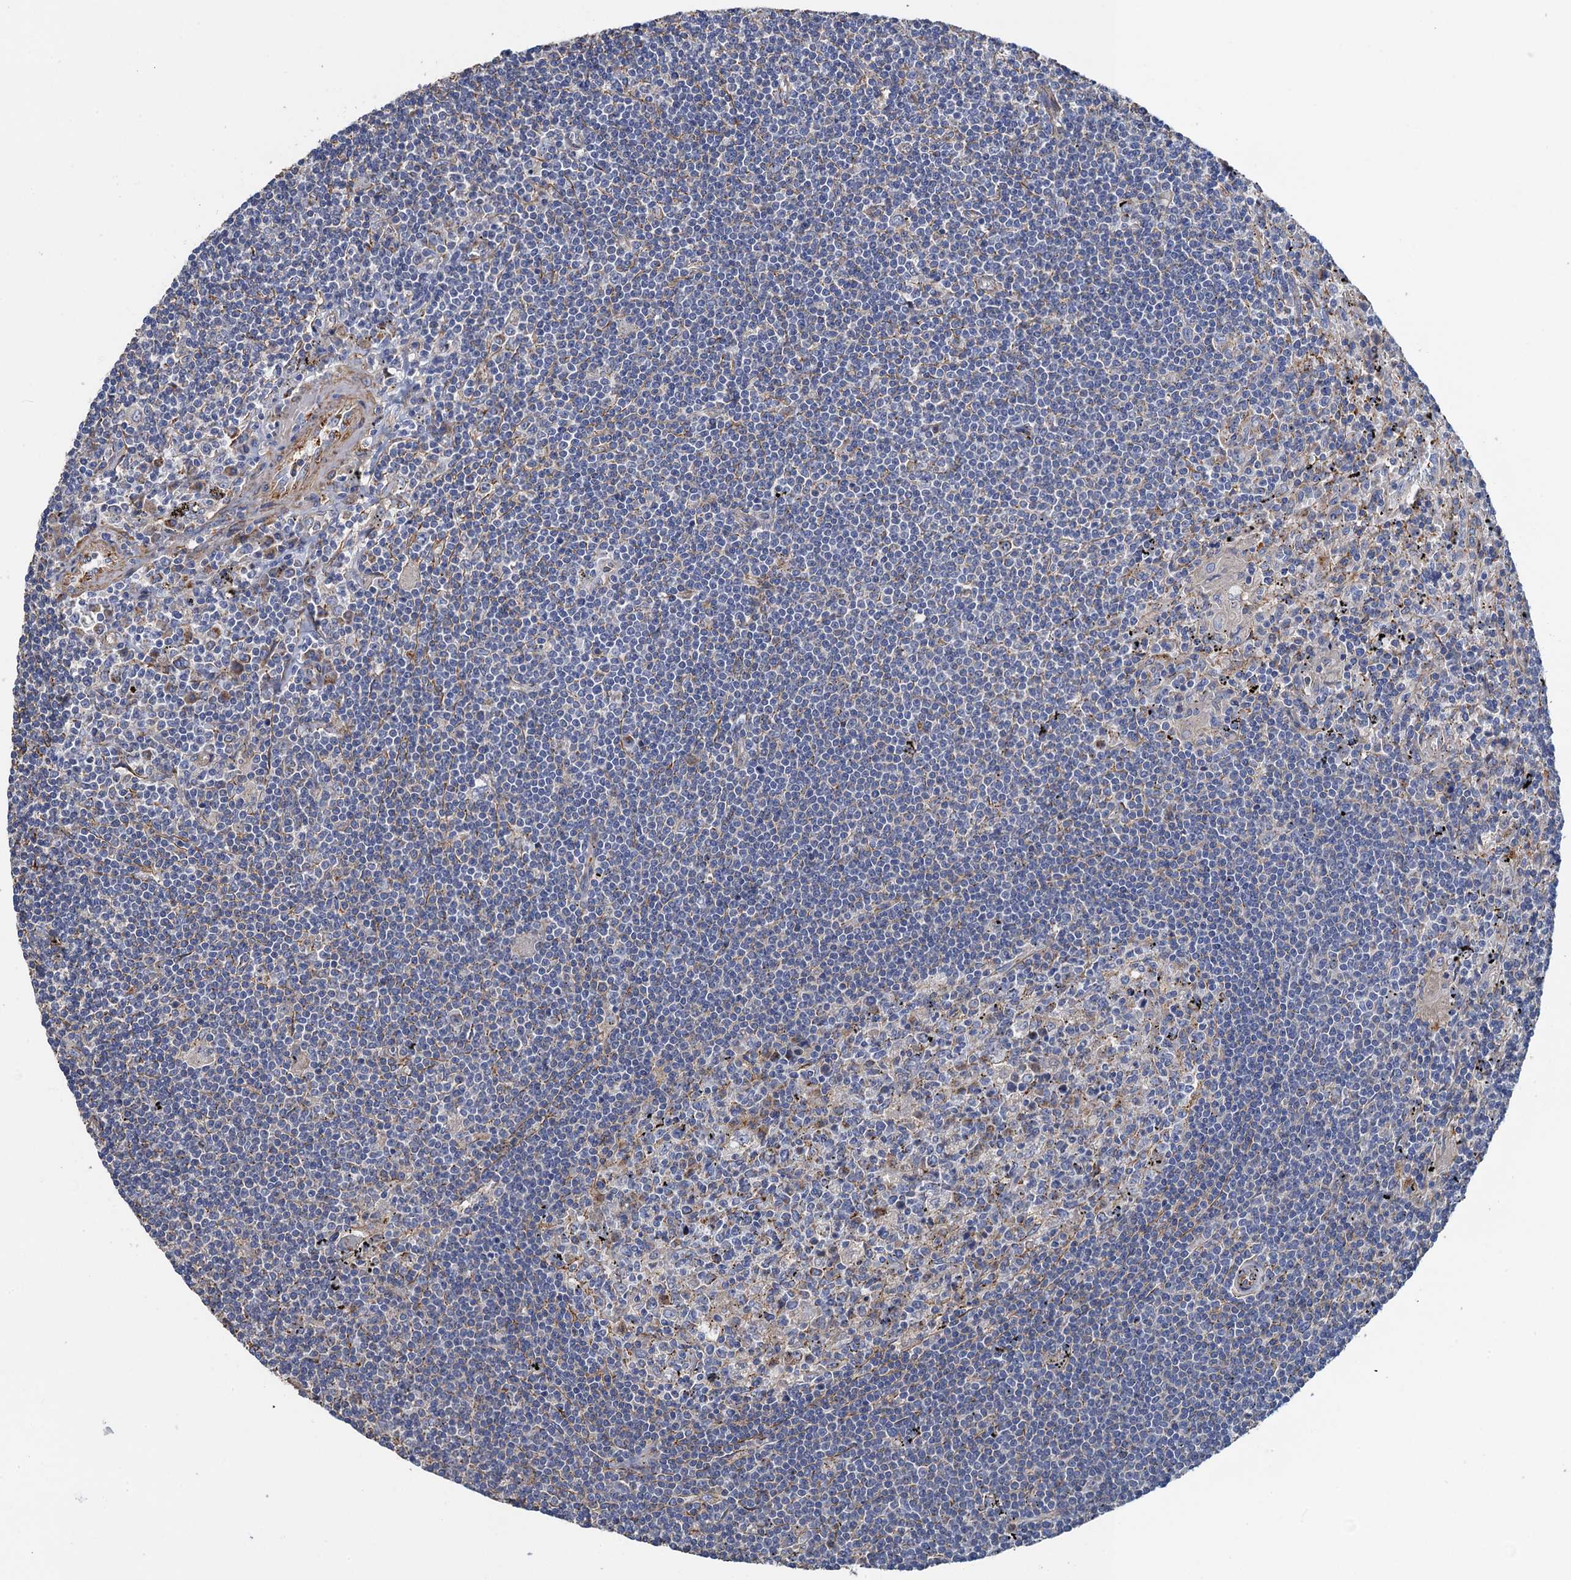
{"staining": {"intensity": "negative", "quantity": "none", "location": "none"}, "tissue": "lymphoma", "cell_type": "Tumor cells", "image_type": "cancer", "snomed": [{"axis": "morphology", "description": "Malignant lymphoma, non-Hodgkin's type, Low grade"}, {"axis": "topography", "description": "Spleen"}], "caption": "A histopathology image of low-grade malignant lymphoma, non-Hodgkin's type stained for a protein reveals no brown staining in tumor cells.", "gene": "GCSH", "patient": {"sex": "male", "age": 76}}